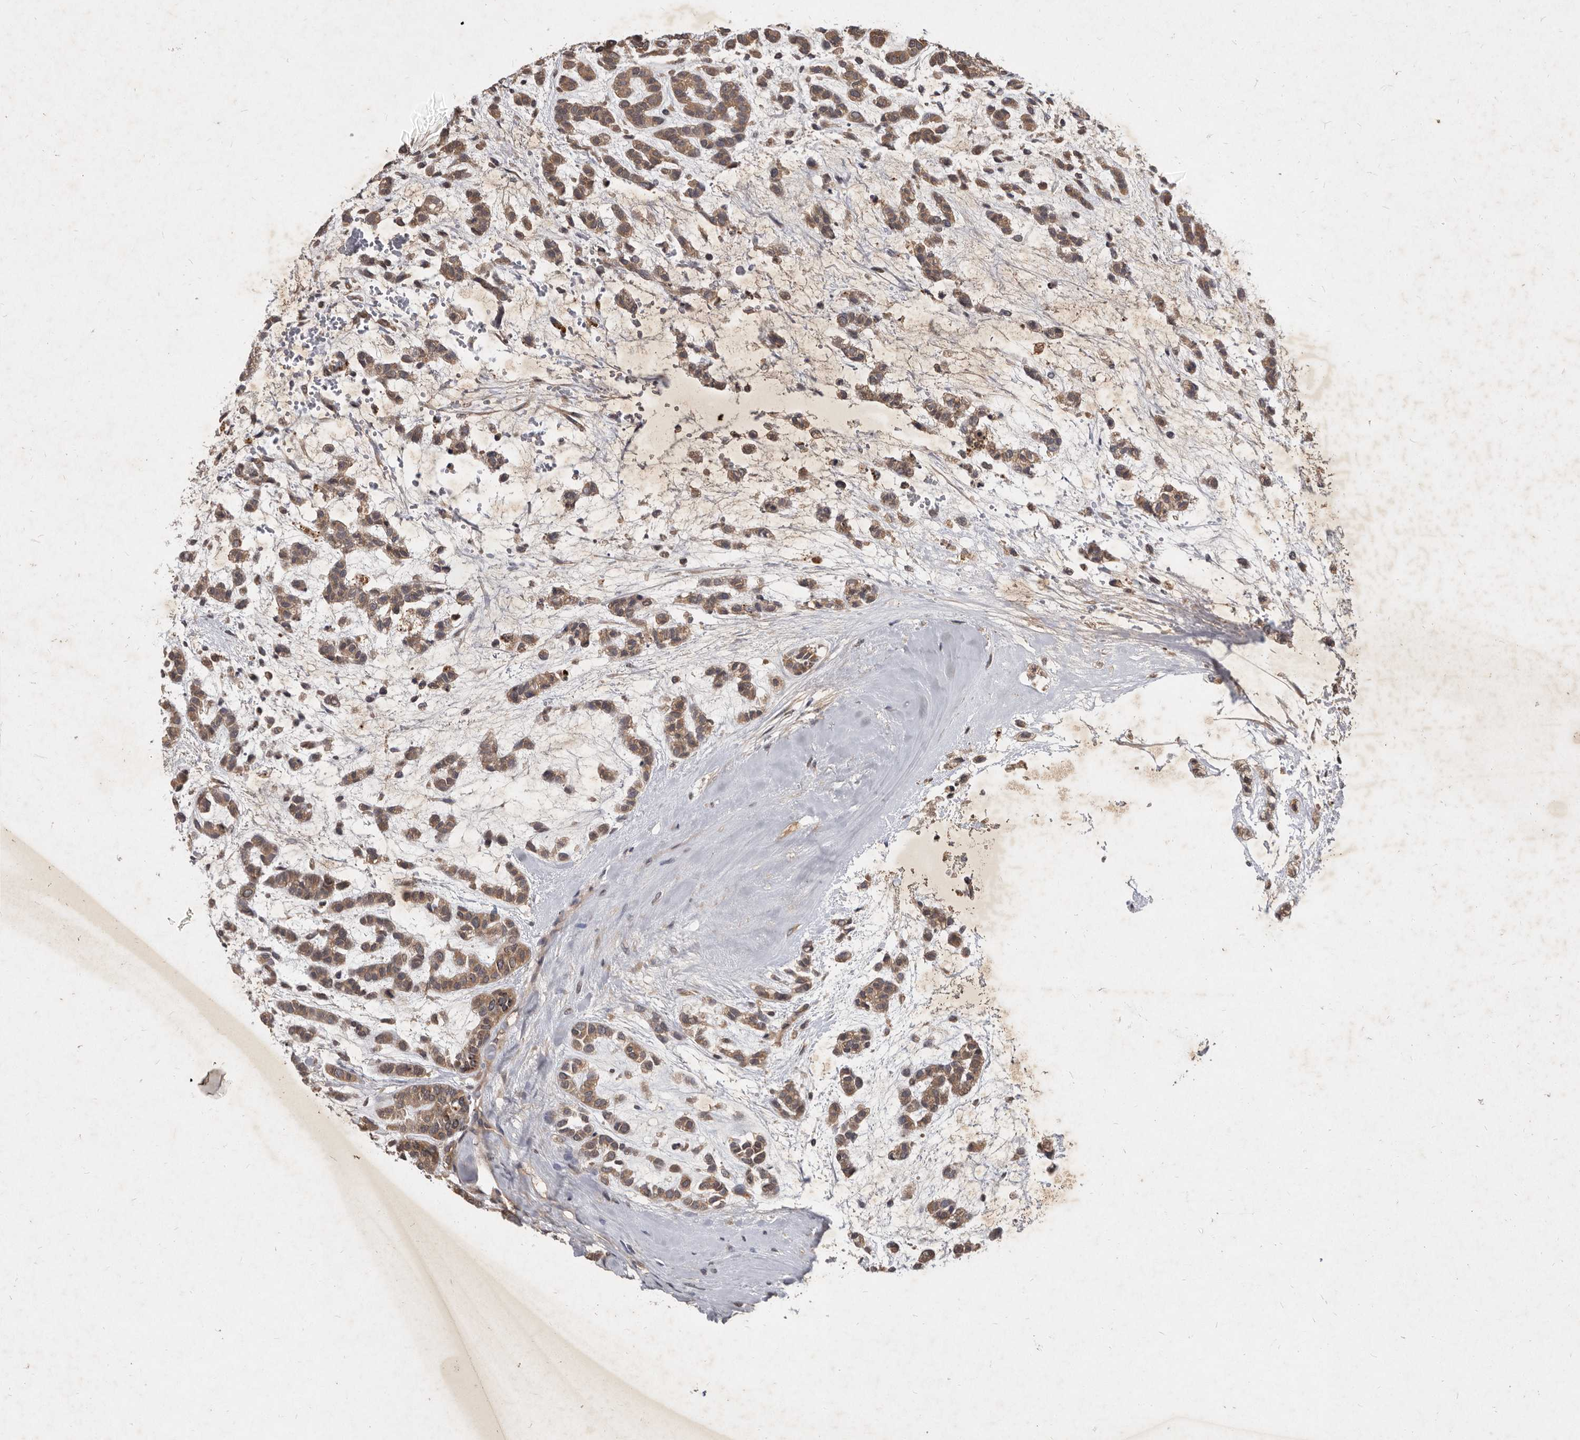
{"staining": {"intensity": "moderate", "quantity": ">75%", "location": "cytoplasmic/membranous"}, "tissue": "head and neck cancer", "cell_type": "Tumor cells", "image_type": "cancer", "snomed": [{"axis": "morphology", "description": "Adenocarcinoma, NOS"}, {"axis": "morphology", "description": "Adenoma, NOS"}, {"axis": "topography", "description": "Head-Neck"}], "caption": "Immunohistochemical staining of human head and neck cancer (adenoma) displays moderate cytoplasmic/membranous protein staining in approximately >75% of tumor cells. The staining was performed using DAB to visualize the protein expression in brown, while the nuclei were stained in blue with hematoxylin (Magnification: 20x).", "gene": "DNAJC28", "patient": {"sex": "female", "age": 55}}